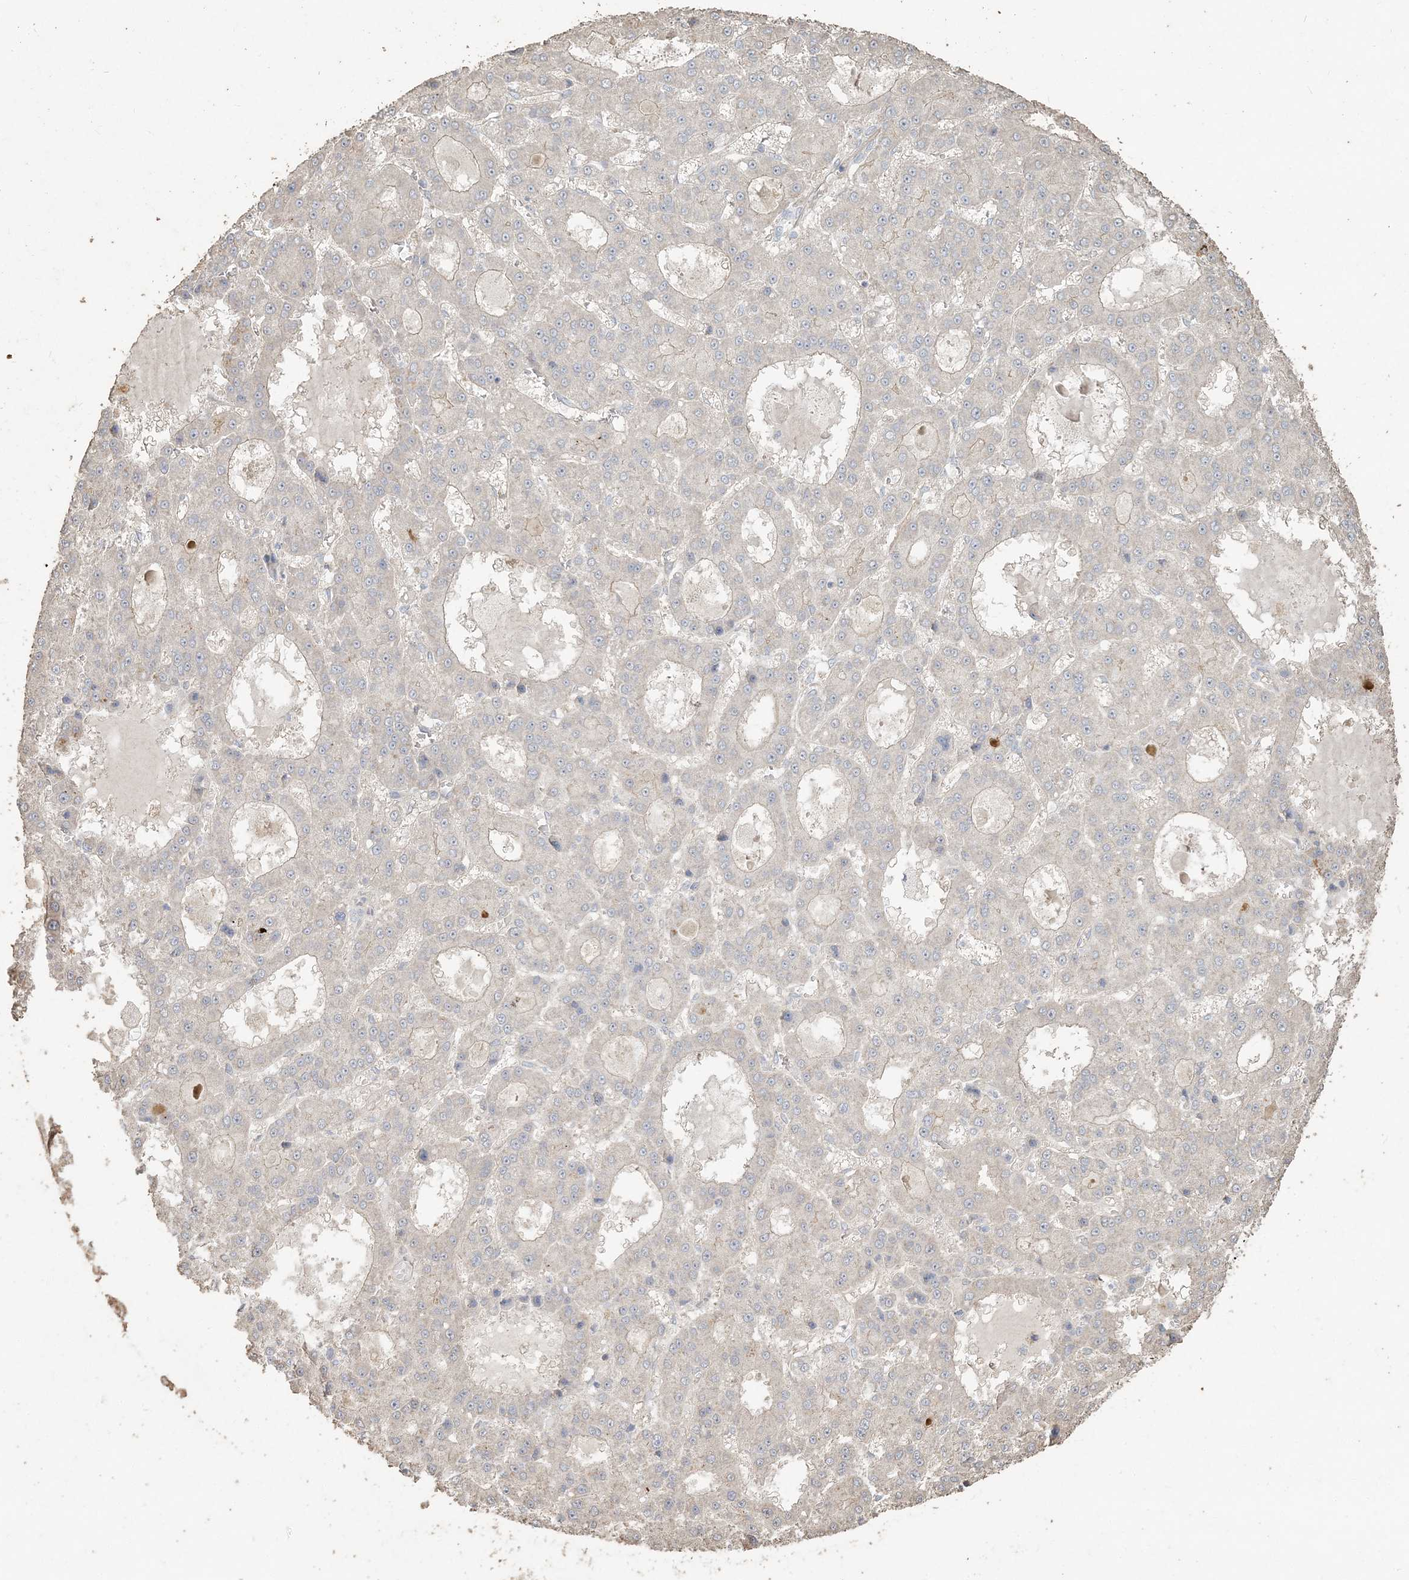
{"staining": {"intensity": "negative", "quantity": "none", "location": "none"}, "tissue": "liver cancer", "cell_type": "Tumor cells", "image_type": "cancer", "snomed": [{"axis": "morphology", "description": "Carcinoma, Hepatocellular, NOS"}, {"axis": "topography", "description": "Liver"}], "caption": "DAB immunohistochemical staining of hepatocellular carcinoma (liver) shows no significant positivity in tumor cells. Brightfield microscopy of immunohistochemistry stained with DAB (3,3'-diaminobenzidine) (brown) and hematoxylin (blue), captured at high magnification.", "gene": "RNF145", "patient": {"sex": "male", "age": 70}}